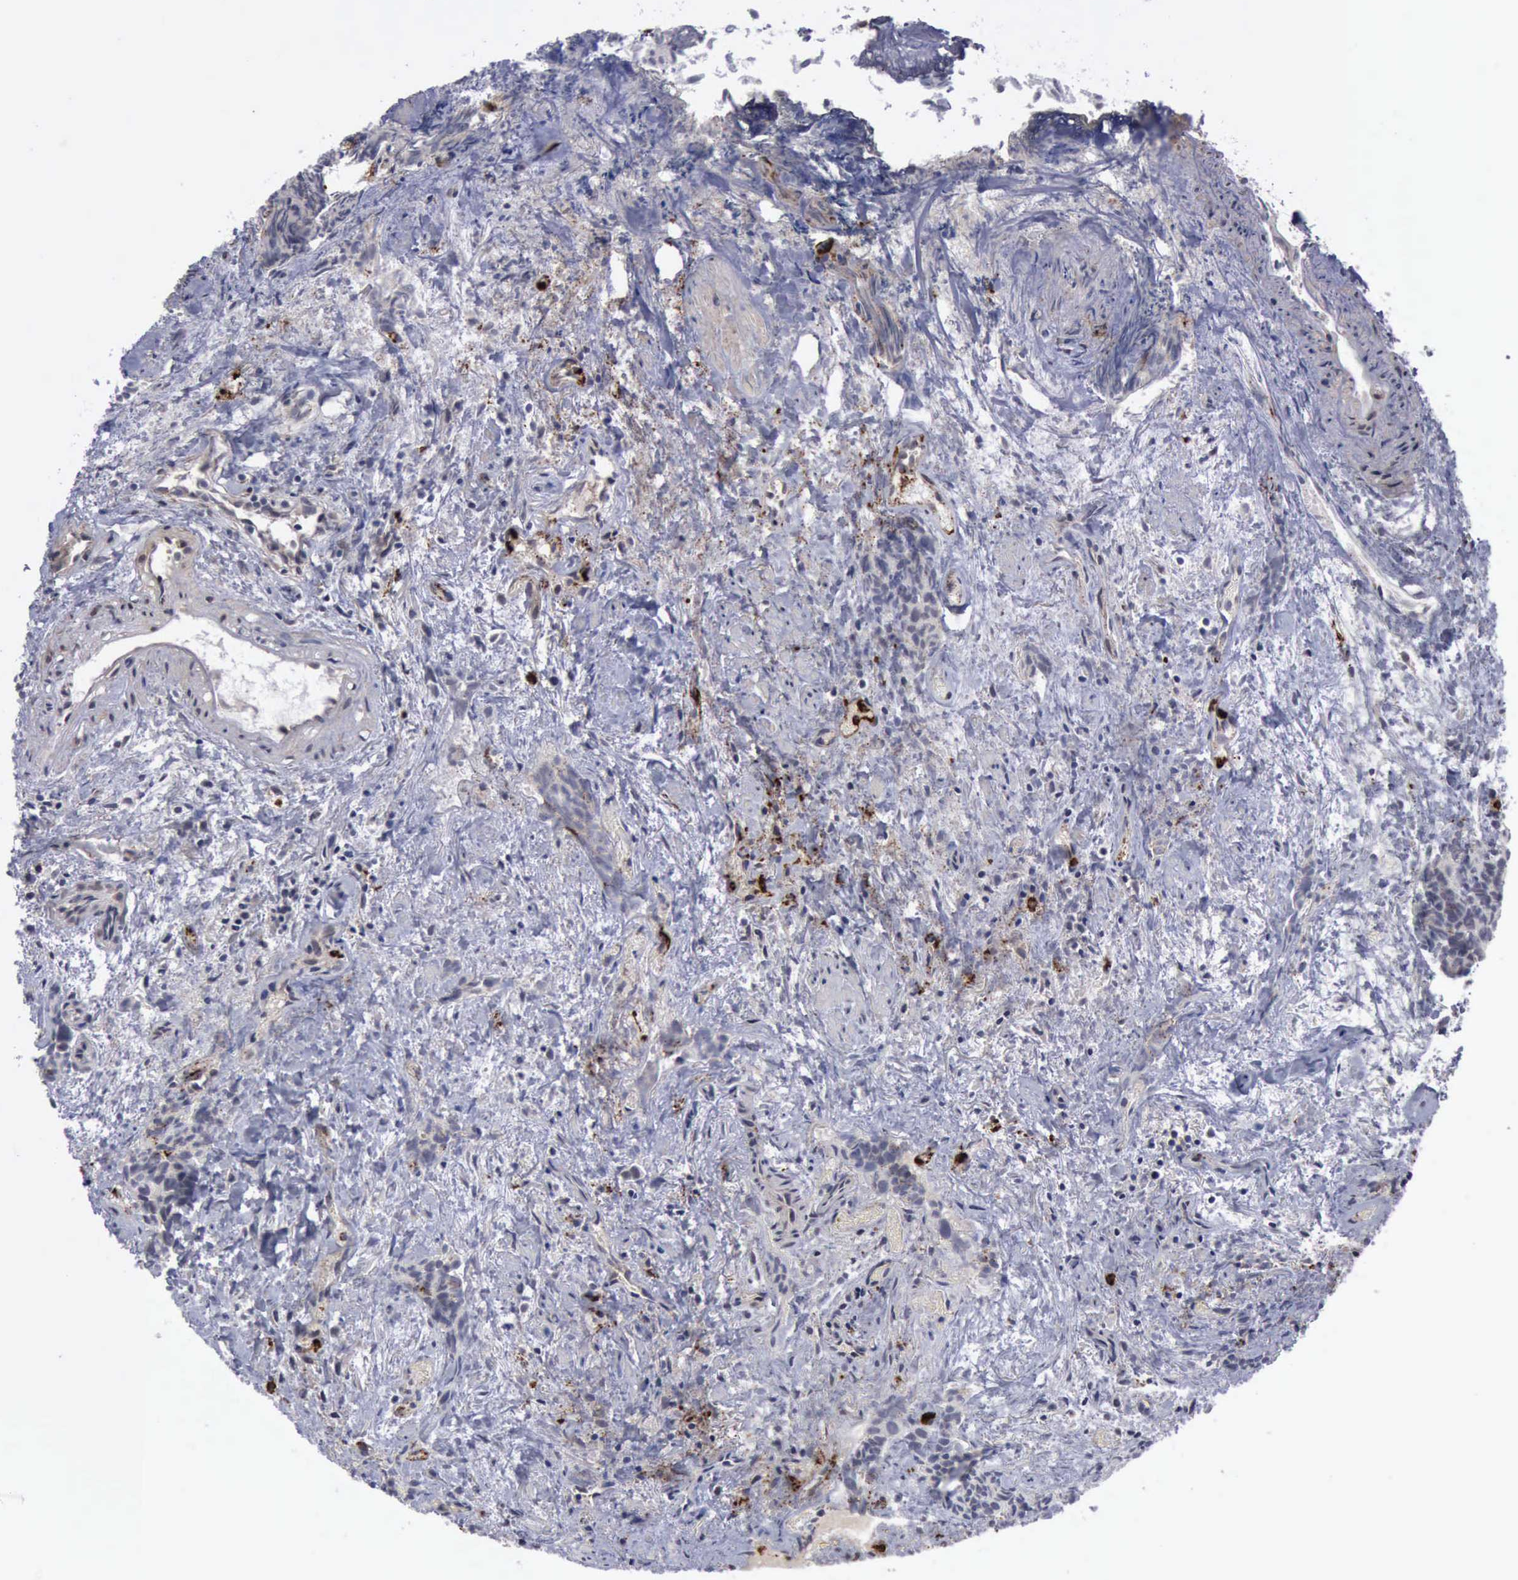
{"staining": {"intensity": "negative", "quantity": "none", "location": "none"}, "tissue": "urothelial cancer", "cell_type": "Tumor cells", "image_type": "cancer", "snomed": [{"axis": "morphology", "description": "Urothelial carcinoma, High grade"}, {"axis": "topography", "description": "Urinary bladder"}], "caption": "Immunohistochemical staining of human high-grade urothelial carcinoma reveals no significant staining in tumor cells.", "gene": "MMP9", "patient": {"sex": "female", "age": 78}}